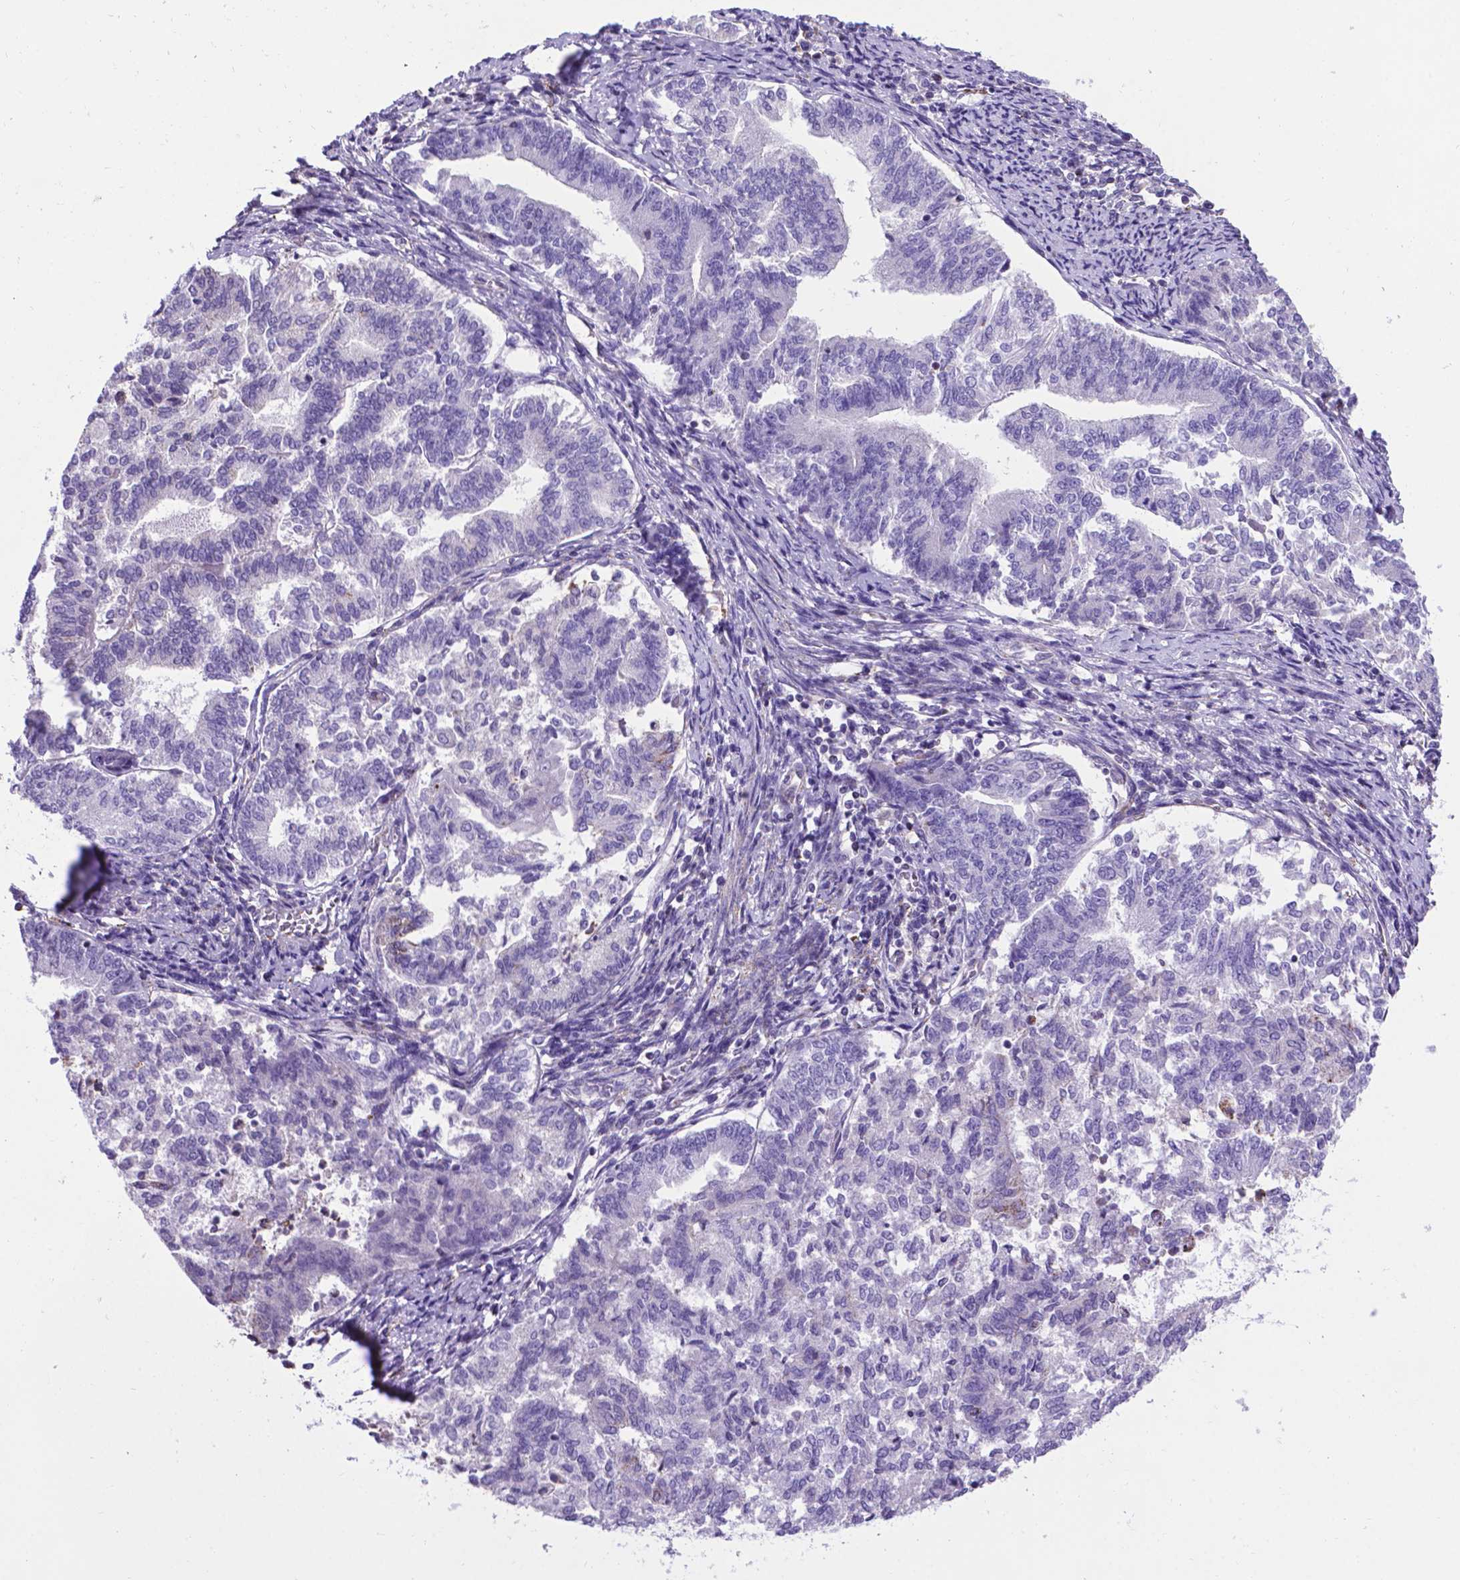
{"staining": {"intensity": "negative", "quantity": "none", "location": "none"}, "tissue": "endometrial cancer", "cell_type": "Tumor cells", "image_type": "cancer", "snomed": [{"axis": "morphology", "description": "Adenocarcinoma, NOS"}, {"axis": "topography", "description": "Endometrium"}], "caption": "Immunohistochemistry (IHC) histopathology image of neoplastic tissue: endometrial adenocarcinoma stained with DAB (3,3'-diaminobenzidine) demonstrates no significant protein expression in tumor cells.", "gene": "POU3F3", "patient": {"sex": "female", "age": 65}}